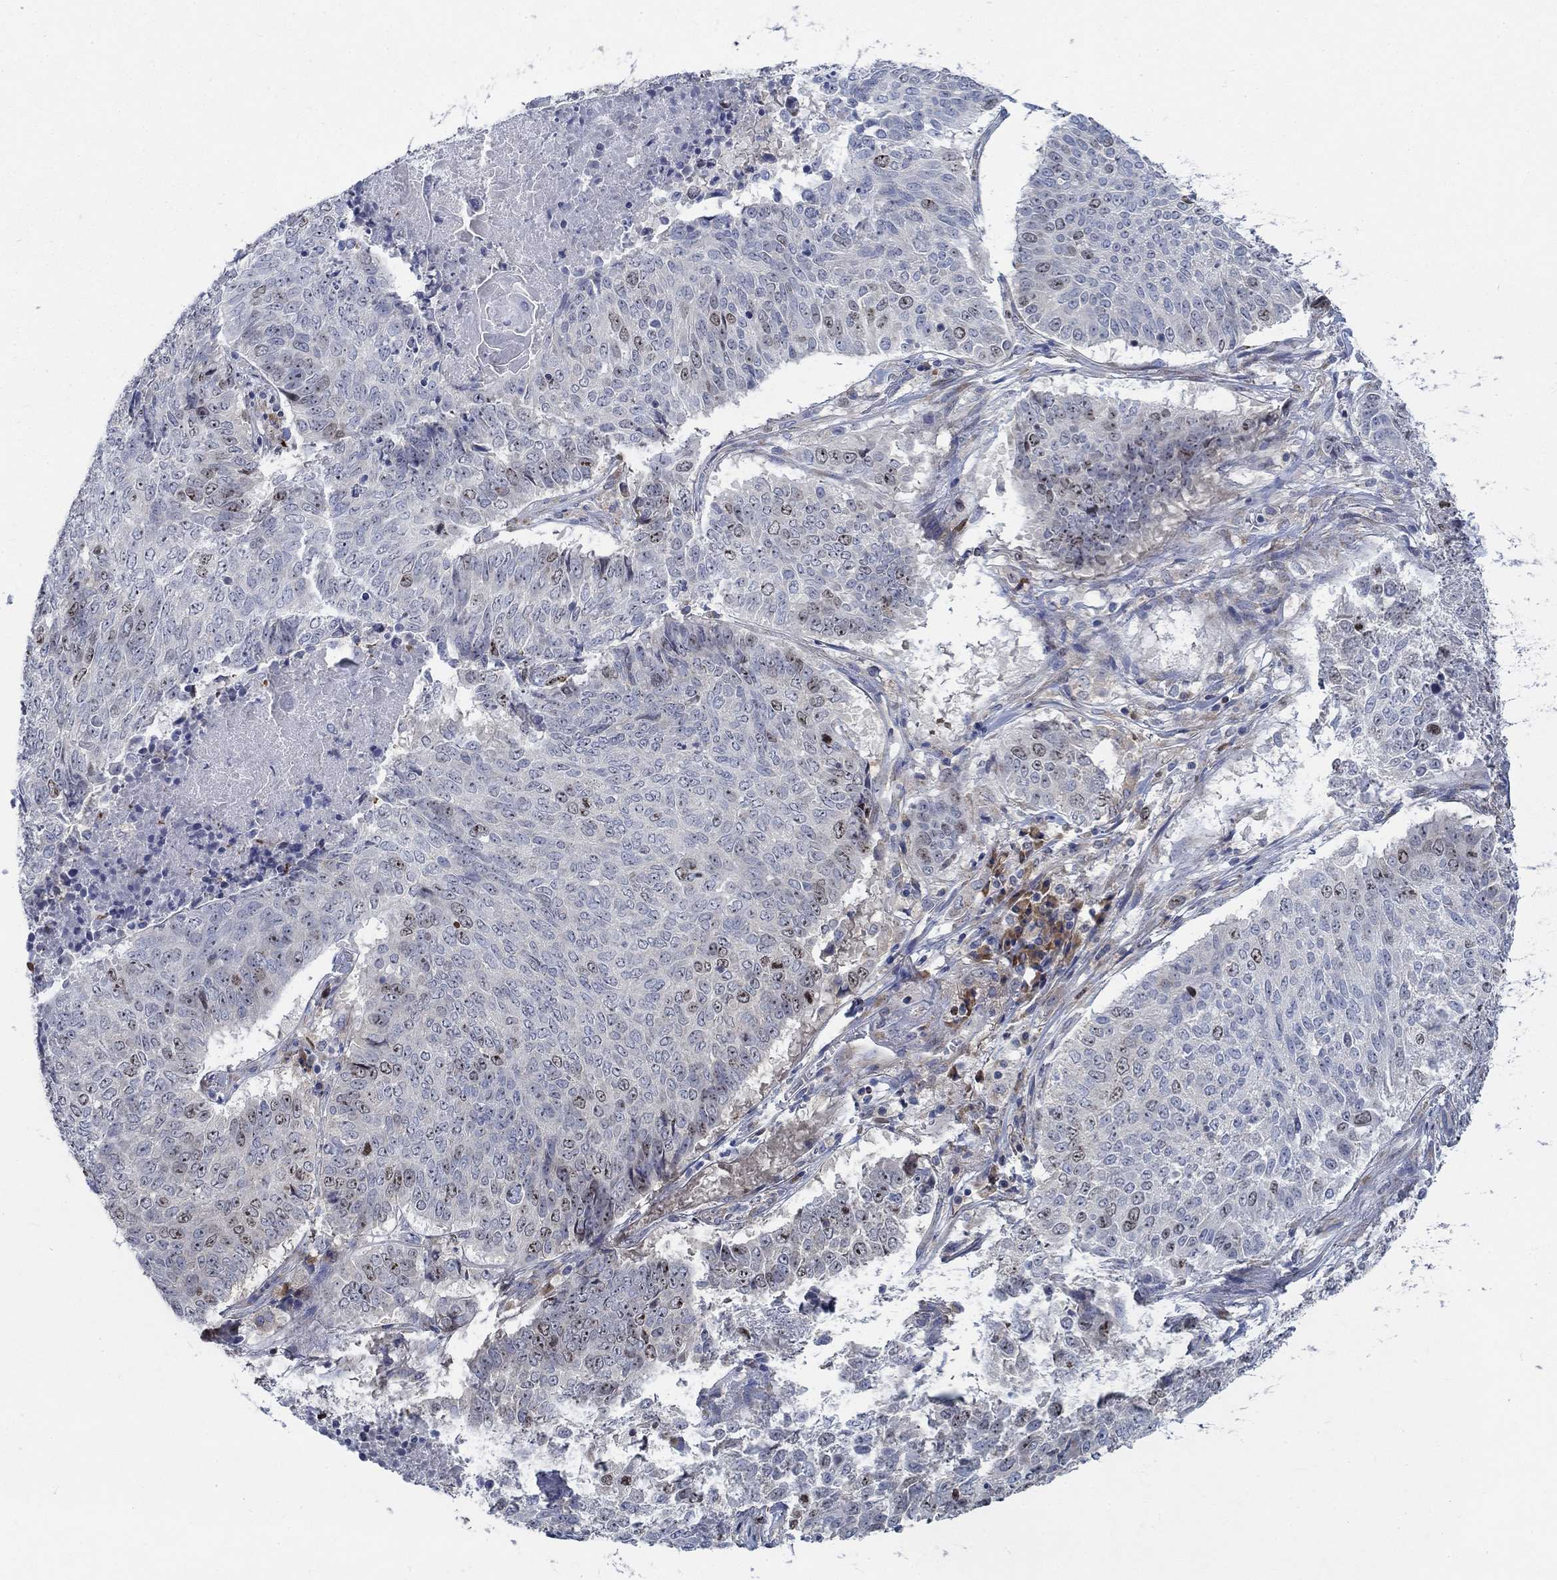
{"staining": {"intensity": "negative", "quantity": "none", "location": "none"}, "tissue": "lung cancer", "cell_type": "Tumor cells", "image_type": "cancer", "snomed": [{"axis": "morphology", "description": "Squamous cell carcinoma, NOS"}, {"axis": "topography", "description": "Lung"}], "caption": "Lung cancer (squamous cell carcinoma) stained for a protein using IHC displays no staining tumor cells.", "gene": "MMP24", "patient": {"sex": "male", "age": 64}}